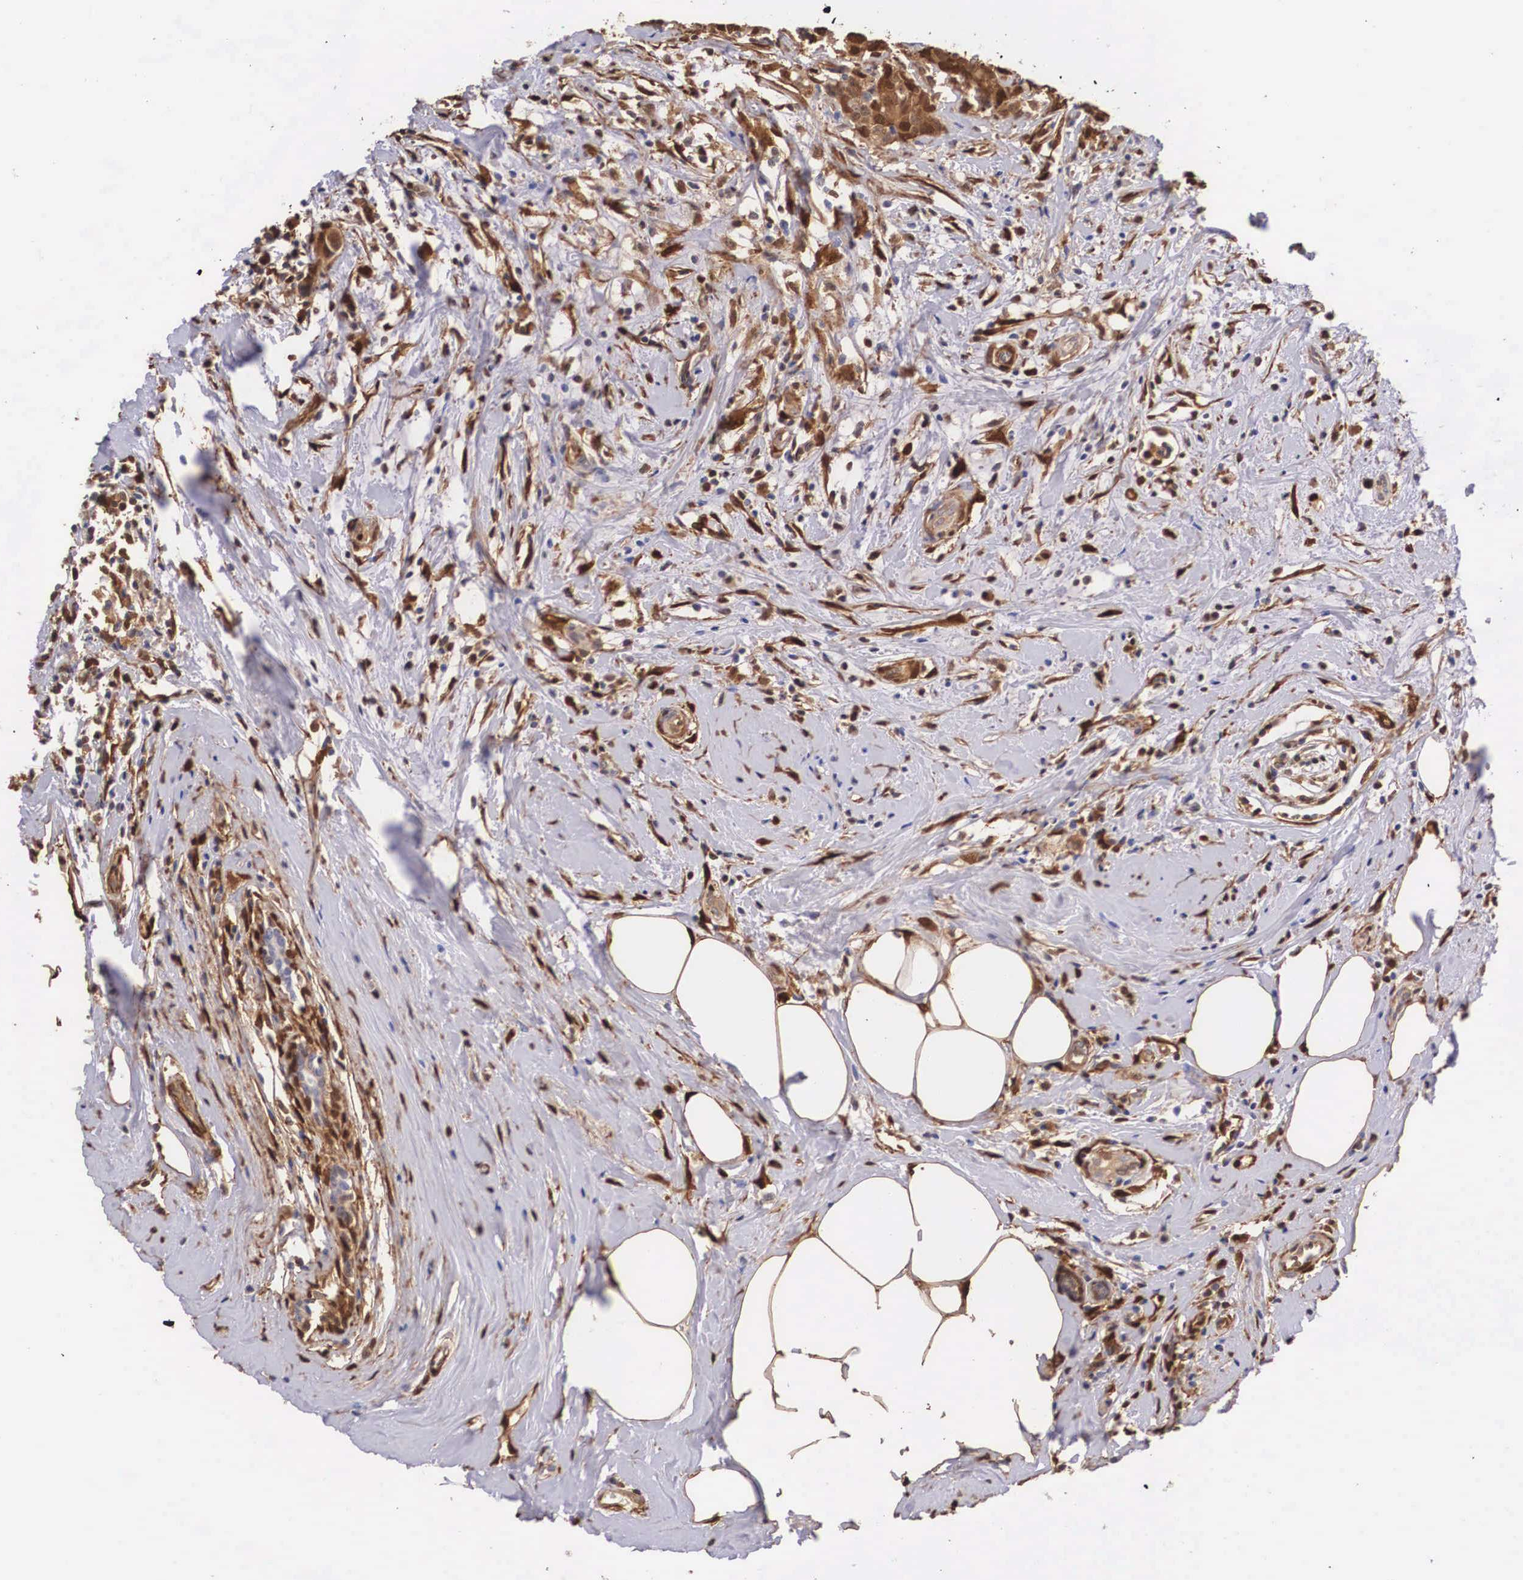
{"staining": {"intensity": "strong", "quantity": ">75%", "location": "cytoplasmic/membranous"}, "tissue": "breast cancer", "cell_type": "Tumor cells", "image_type": "cancer", "snomed": [{"axis": "morphology", "description": "Duct carcinoma"}, {"axis": "topography", "description": "Breast"}], "caption": "Immunohistochemistry image of neoplastic tissue: breast cancer stained using IHC exhibits high levels of strong protein expression localized specifically in the cytoplasmic/membranous of tumor cells, appearing as a cytoplasmic/membranous brown color.", "gene": "LGALS1", "patient": {"sex": "female", "age": 55}}